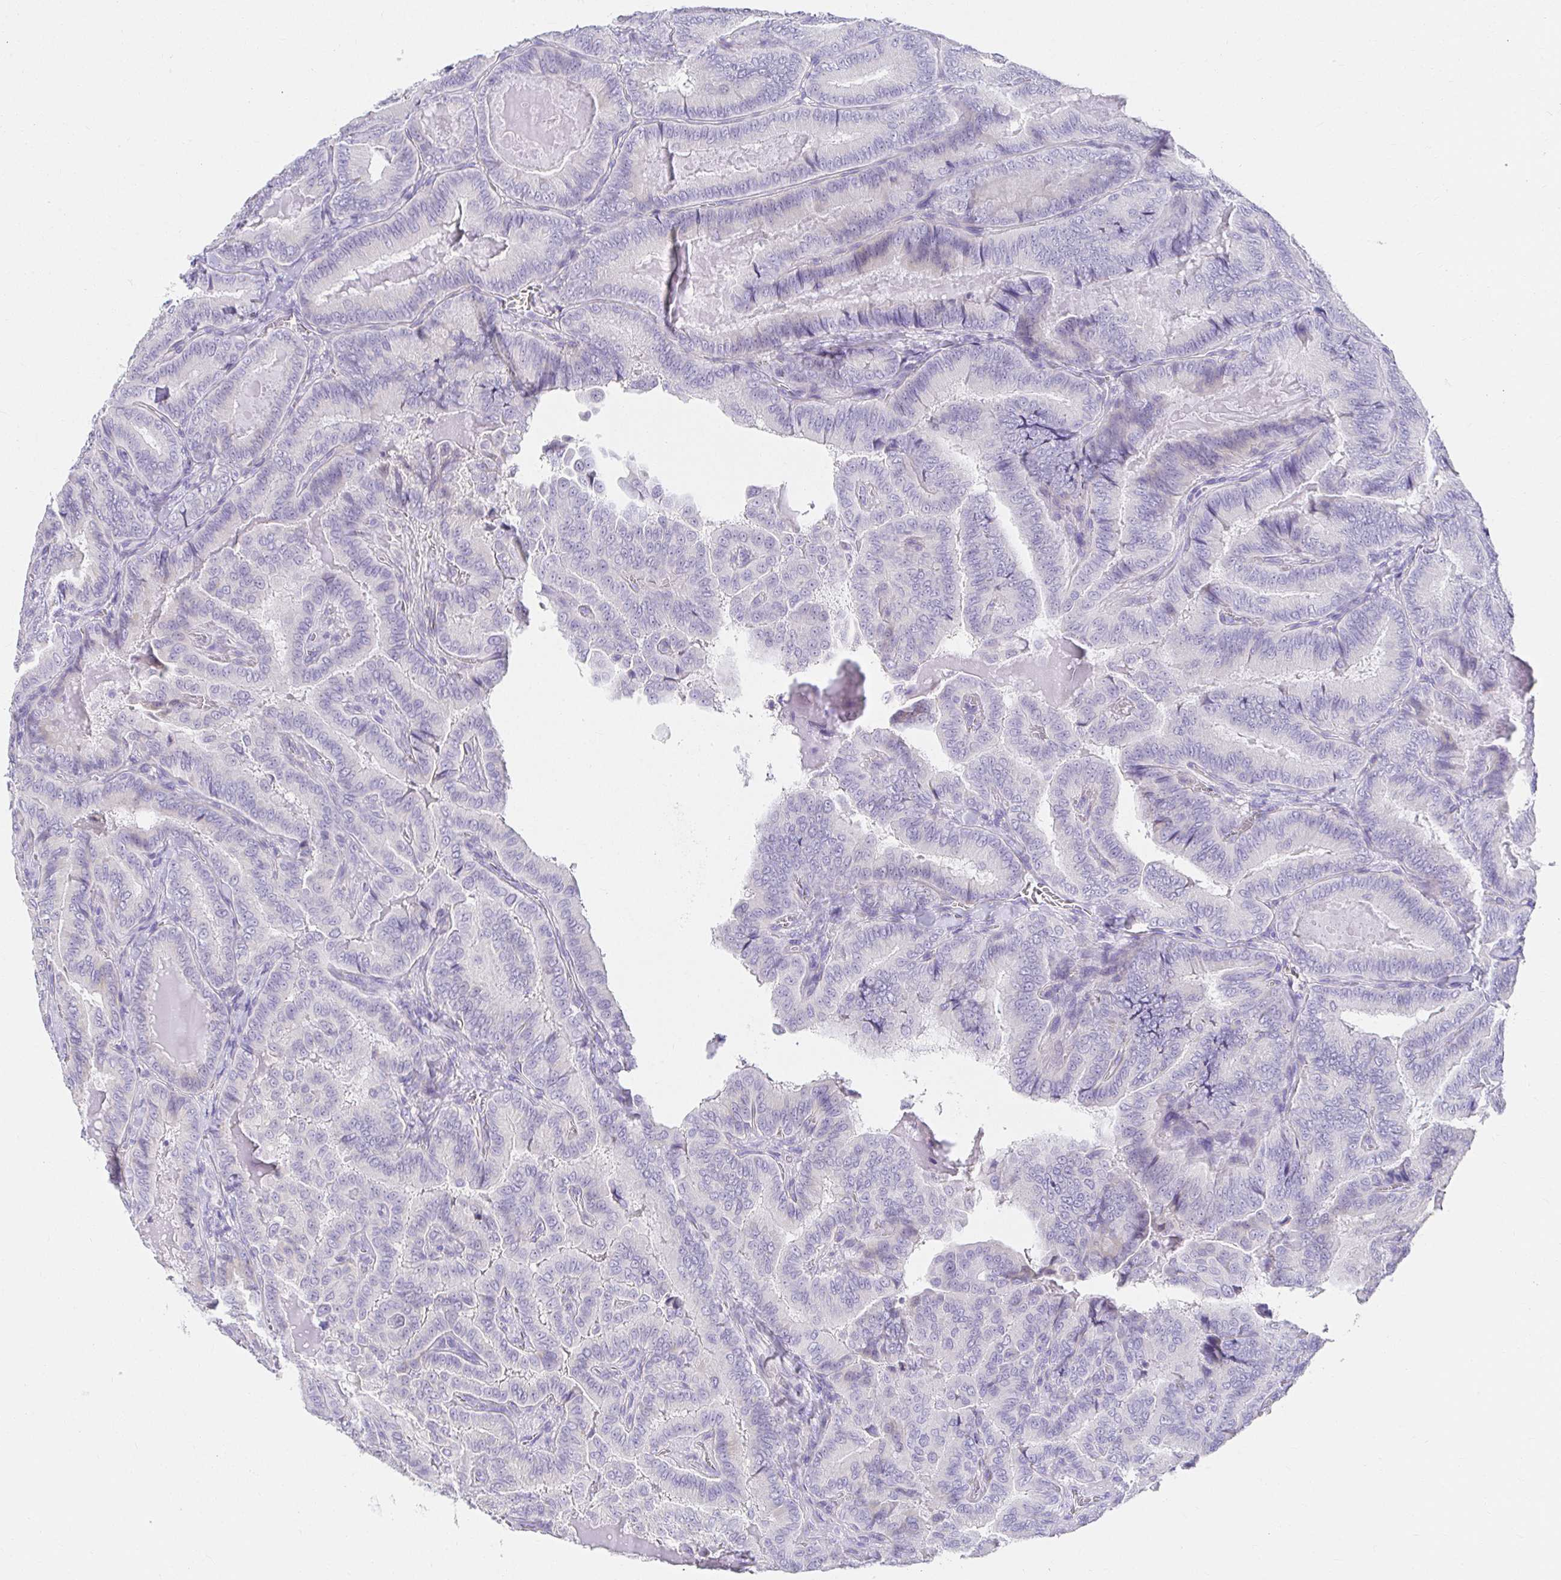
{"staining": {"intensity": "negative", "quantity": "none", "location": "none"}, "tissue": "thyroid cancer", "cell_type": "Tumor cells", "image_type": "cancer", "snomed": [{"axis": "morphology", "description": "Papillary adenocarcinoma, NOS"}, {"axis": "topography", "description": "Thyroid gland"}], "caption": "DAB immunohistochemical staining of thyroid cancer (papillary adenocarcinoma) exhibits no significant staining in tumor cells.", "gene": "VGLL1", "patient": {"sex": "male", "age": 61}}